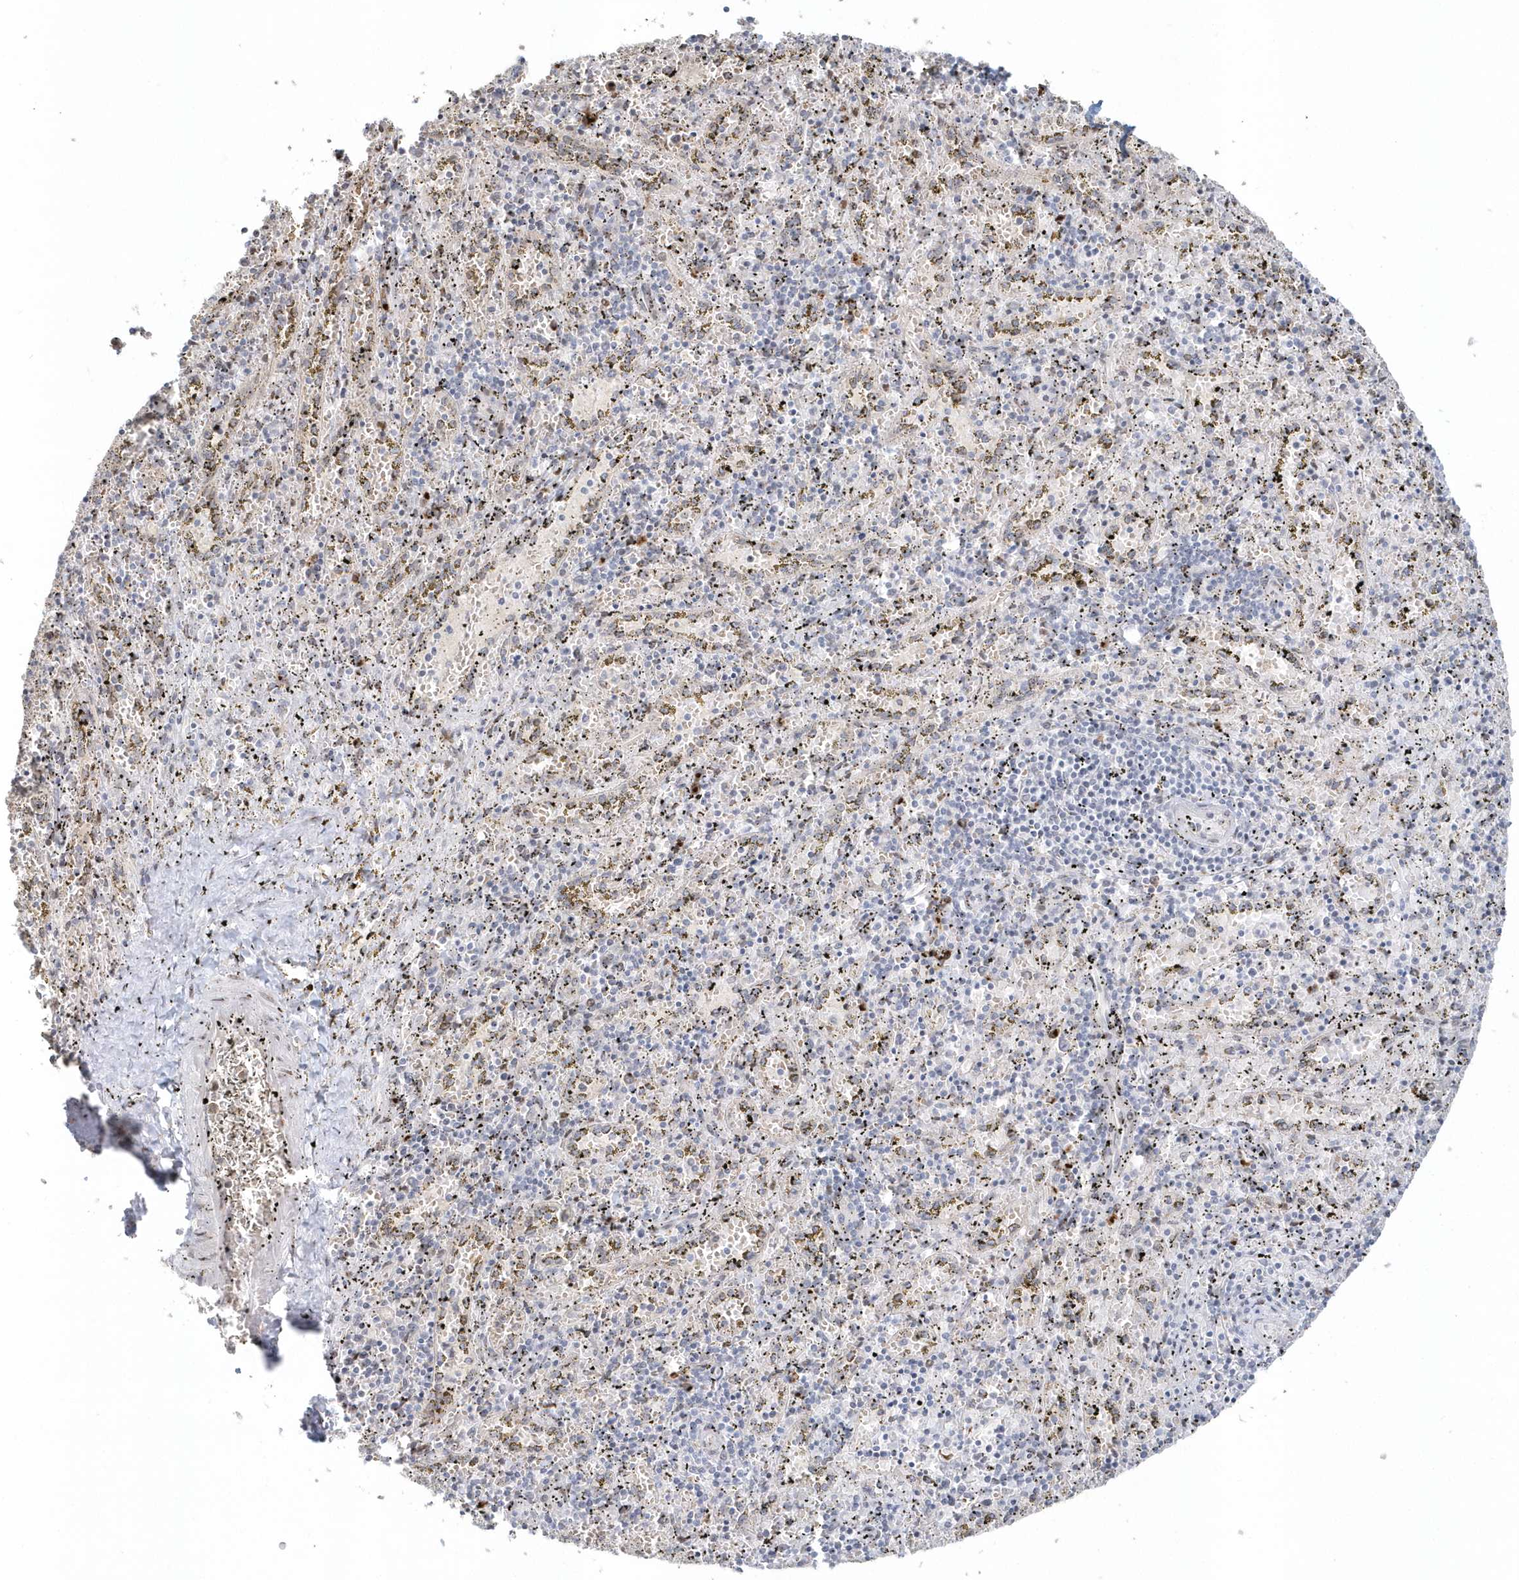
{"staining": {"intensity": "moderate", "quantity": "<25%", "location": "cytoplasmic/membranous"}, "tissue": "spleen", "cell_type": "Cells in red pulp", "image_type": "normal", "snomed": [{"axis": "morphology", "description": "Normal tissue, NOS"}, {"axis": "topography", "description": "Spleen"}], "caption": "Moderate cytoplasmic/membranous expression for a protein is appreciated in approximately <25% of cells in red pulp of unremarkable spleen using immunohistochemistry.", "gene": "DHFR", "patient": {"sex": "male", "age": 11}}